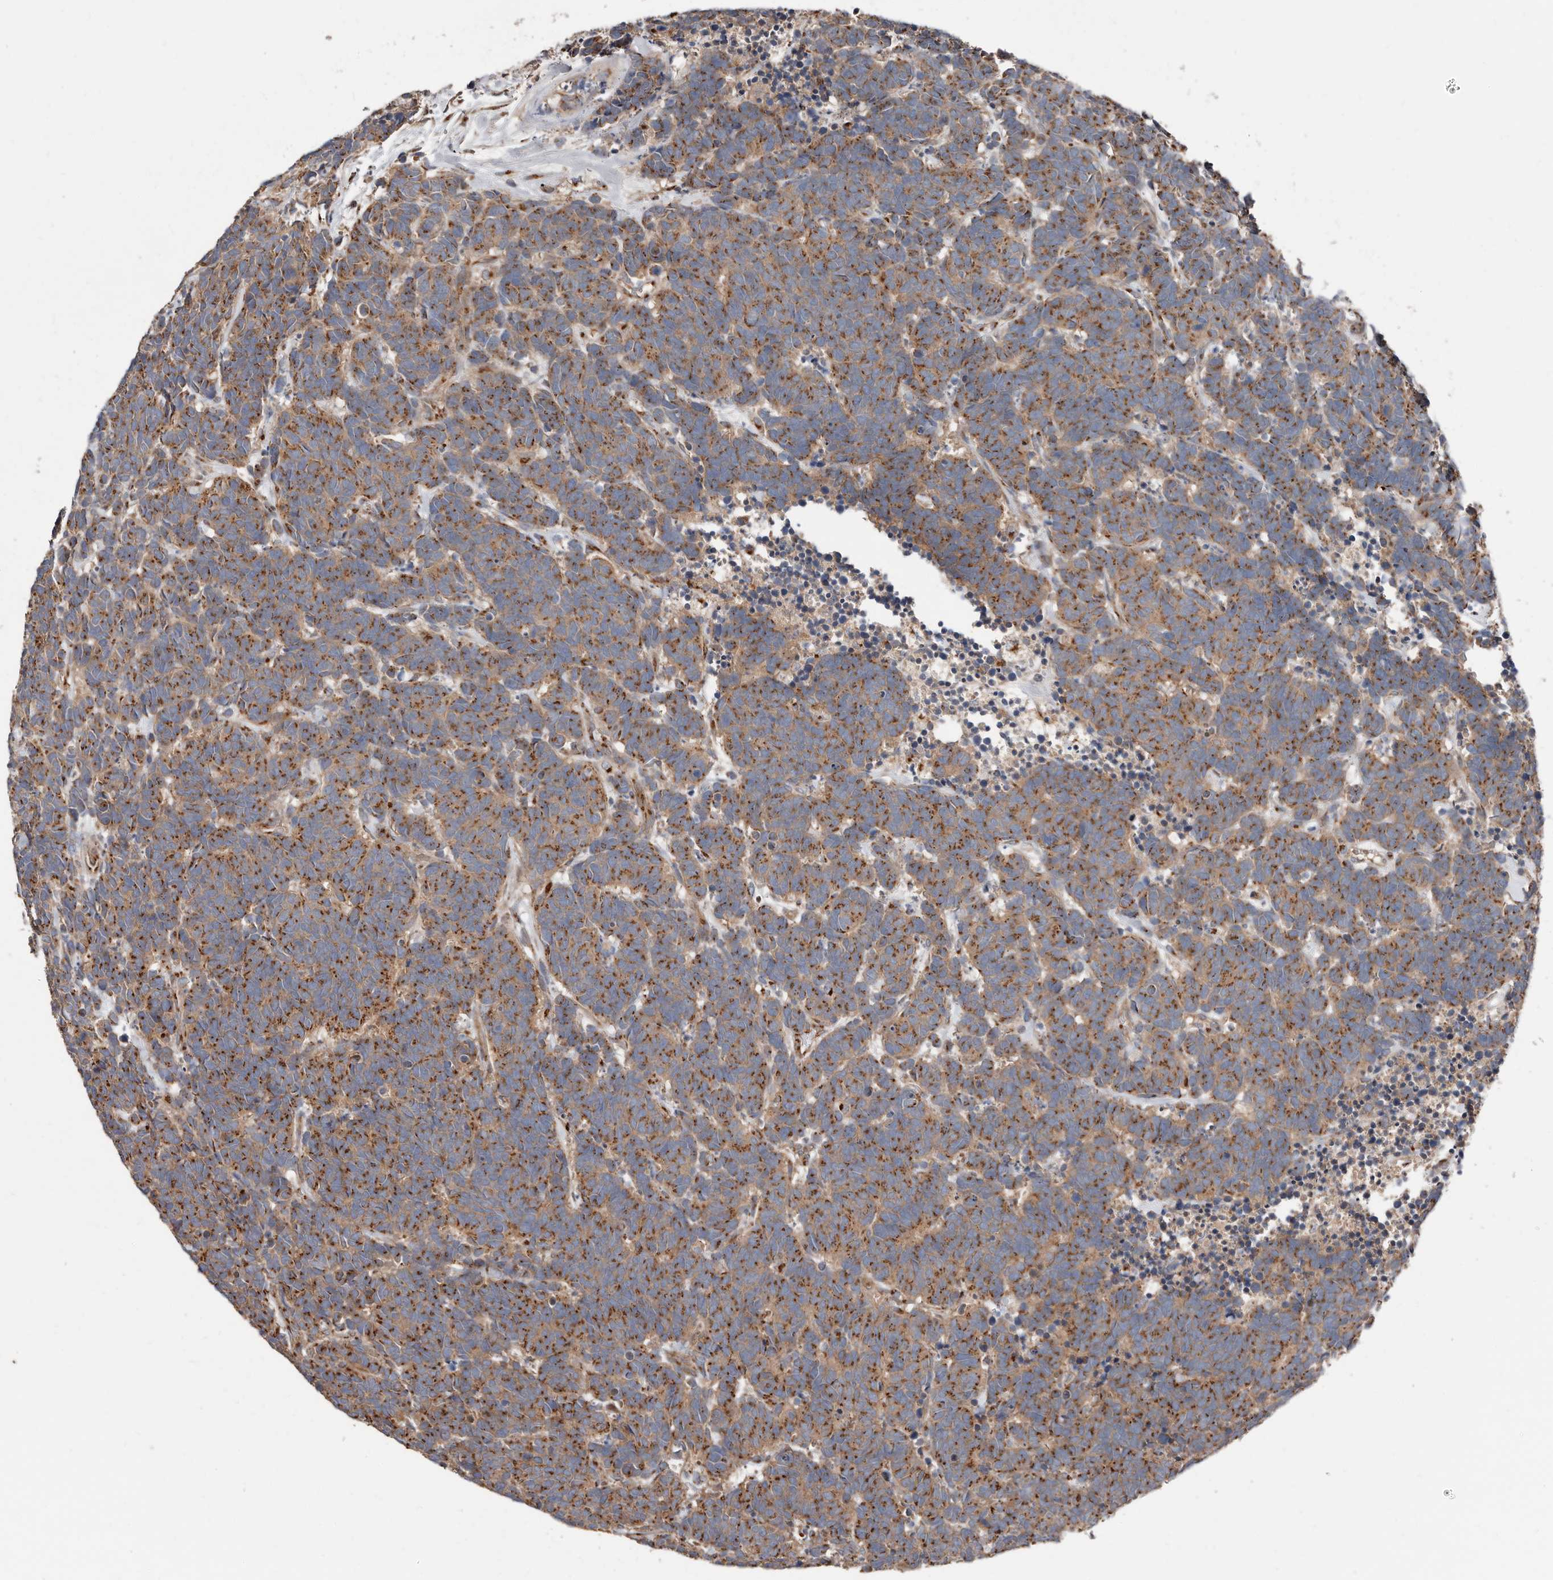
{"staining": {"intensity": "strong", "quantity": ">75%", "location": "cytoplasmic/membranous"}, "tissue": "carcinoid", "cell_type": "Tumor cells", "image_type": "cancer", "snomed": [{"axis": "morphology", "description": "Carcinoma, NOS"}, {"axis": "morphology", "description": "Carcinoid, malignant, NOS"}, {"axis": "topography", "description": "Urinary bladder"}], "caption": "Immunohistochemical staining of human carcinoid (malignant) exhibits high levels of strong cytoplasmic/membranous positivity in about >75% of tumor cells.", "gene": "COG1", "patient": {"sex": "male", "age": 57}}